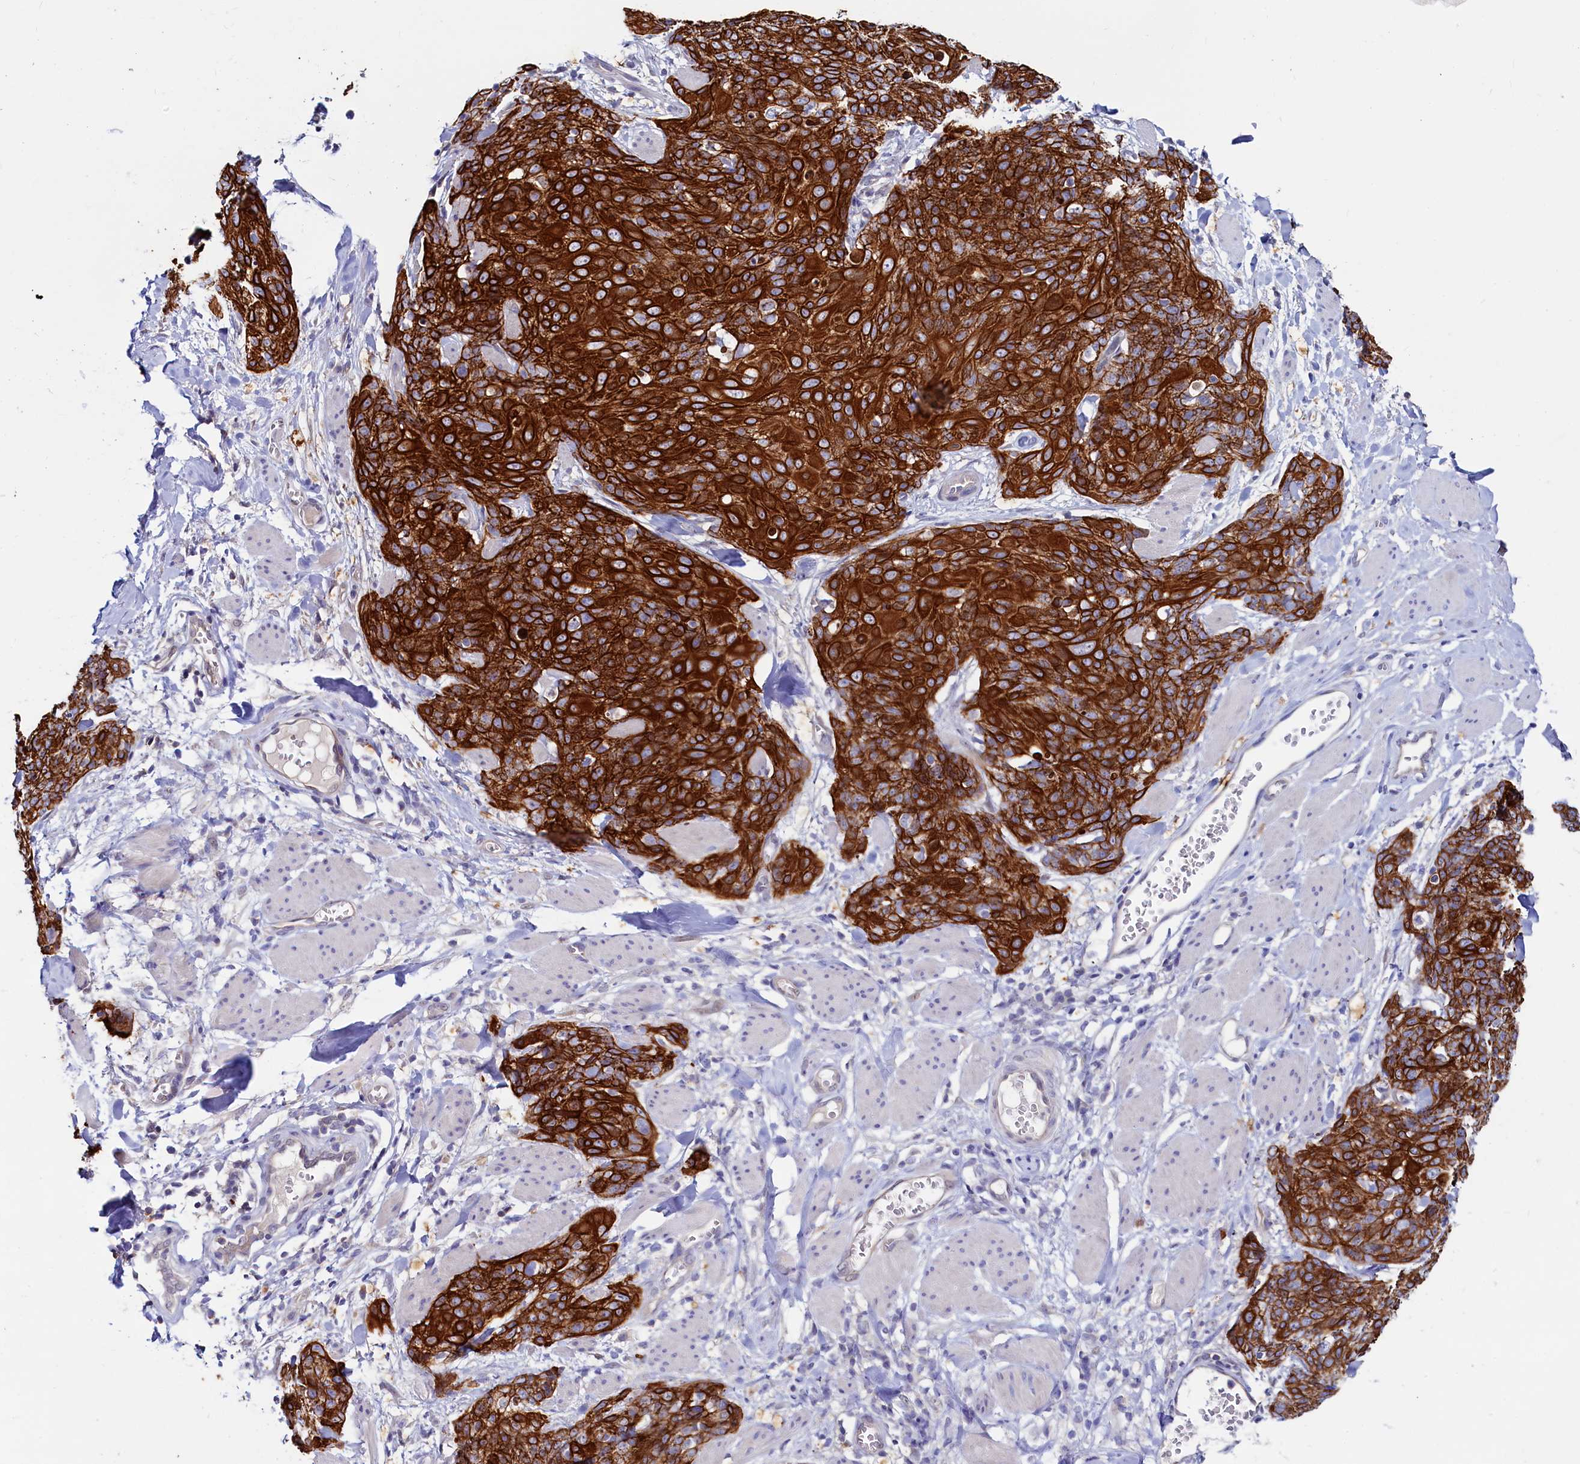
{"staining": {"intensity": "strong", "quantity": ">75%", "location": "cytoplasmic/membranous"}, "tissue": "skin cancer", "cell_type": "Tumor cells", "image_type": "cancer", "snomed": [{"axis": "morphology", "description": "Squamous cell carcinoma, NOS"}, {"axis": "topography", "description": "Skin"}, {"axis": "topography", "description": "Vulva"}], "caption": "This image shows immunohistochemistry (IHC) staining of human squamous cell carcinoma (skin), with high strong cytoplasmic/membranous expression in approximately >75% of tumor cells.", "gene": "ASTE1", "patient": {"sex": "female", "age": 85}}